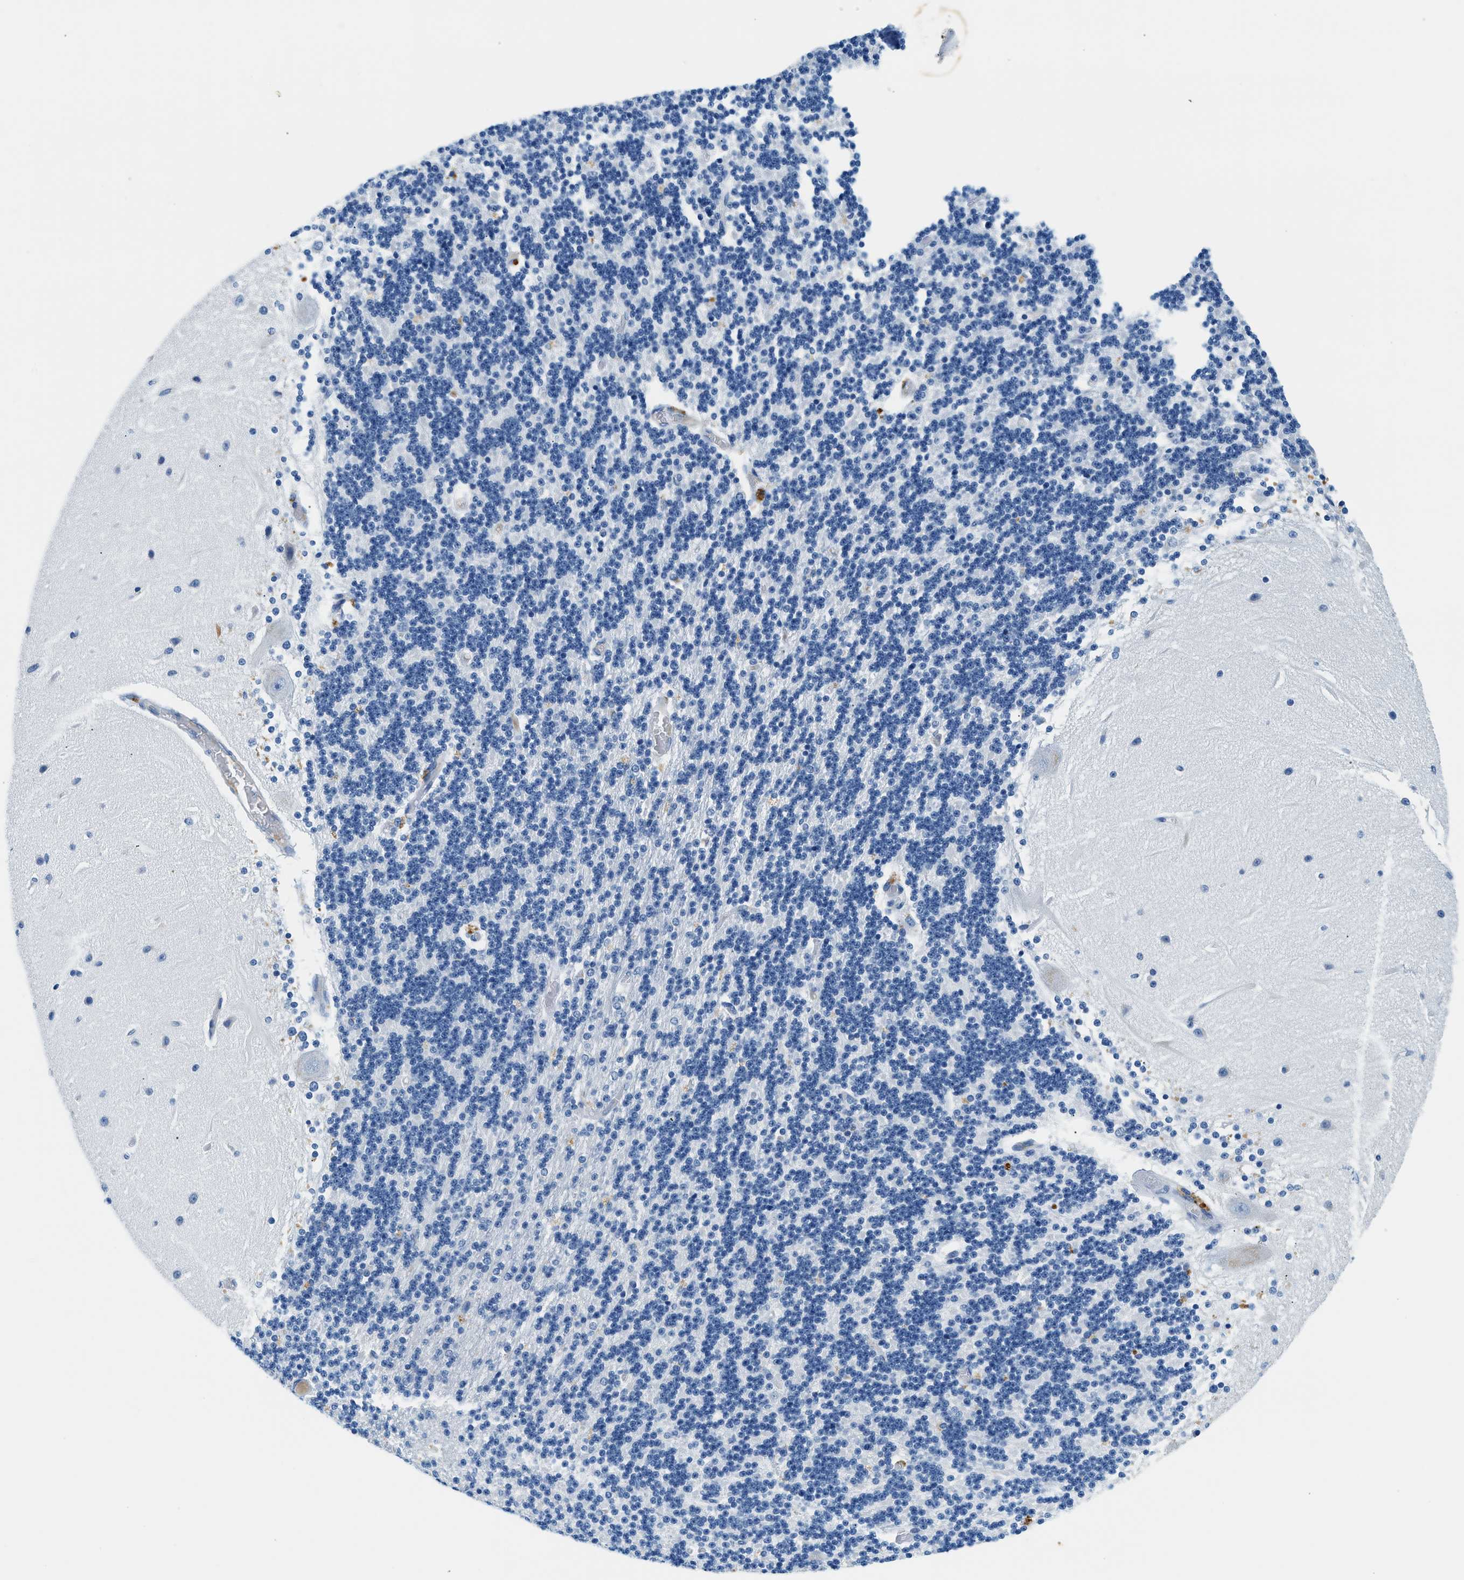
{"staining": {"intensity": "negative", "quantity": "none", "location": "none"}, "tissue": "cerebellum", "cell_type": "Cells in granular layer", "image_type": "normal", "snomed": [{"axis": "morphology", "description": "Normal tissue, NOS"}, {"axis": "topography", "description": "Cerebellum"}], "caption": "DAB immunohistochemical staining of benign human cerebellum shows no significant expression in cells in granular layer.", "gene": "STXBP2", "patient": {"sex": "female", "age": 54}}